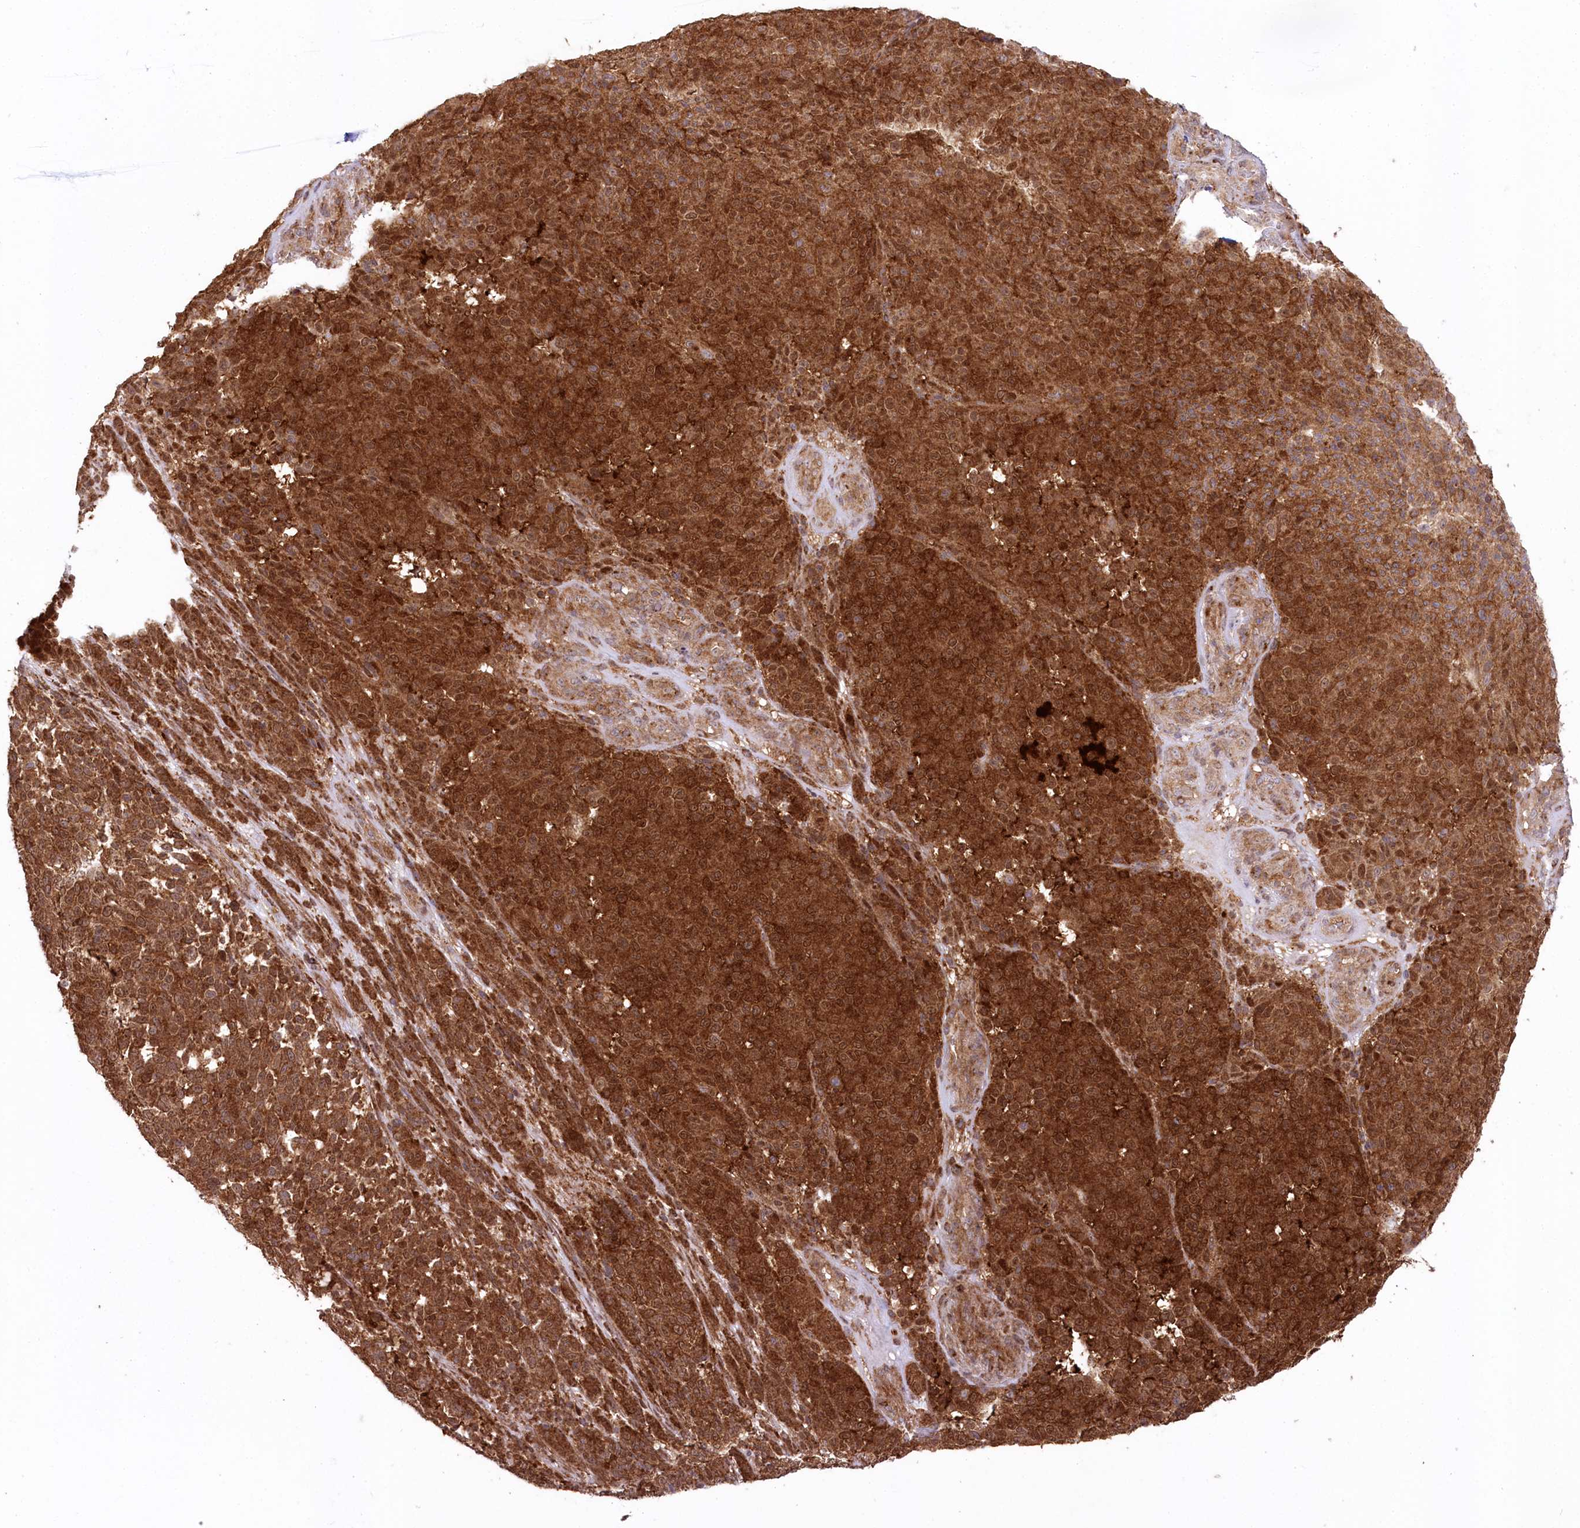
{"staining": {"intensity": "strong", "quantity": ">75%", "location": "cytoplasmic/membranous"}, "tissue": "melanoma", "cell_type": "Tumor cells", "image_type": "cancer", "snomed": [{"axis": "morphology", "description": "Malignant melanoma, NOS"}, {"axis": "topography", "description": "Skin"}], "caption": "Immunohistochemistry (IHC) image of malignant melanoma stained for a protein (brown), which reveals high levels of strong cytoplasmic/membranous positivity in about >75% of tumor cells.", "gene": "CCDC91", "patient": {"sex": "male", "age": 49}}